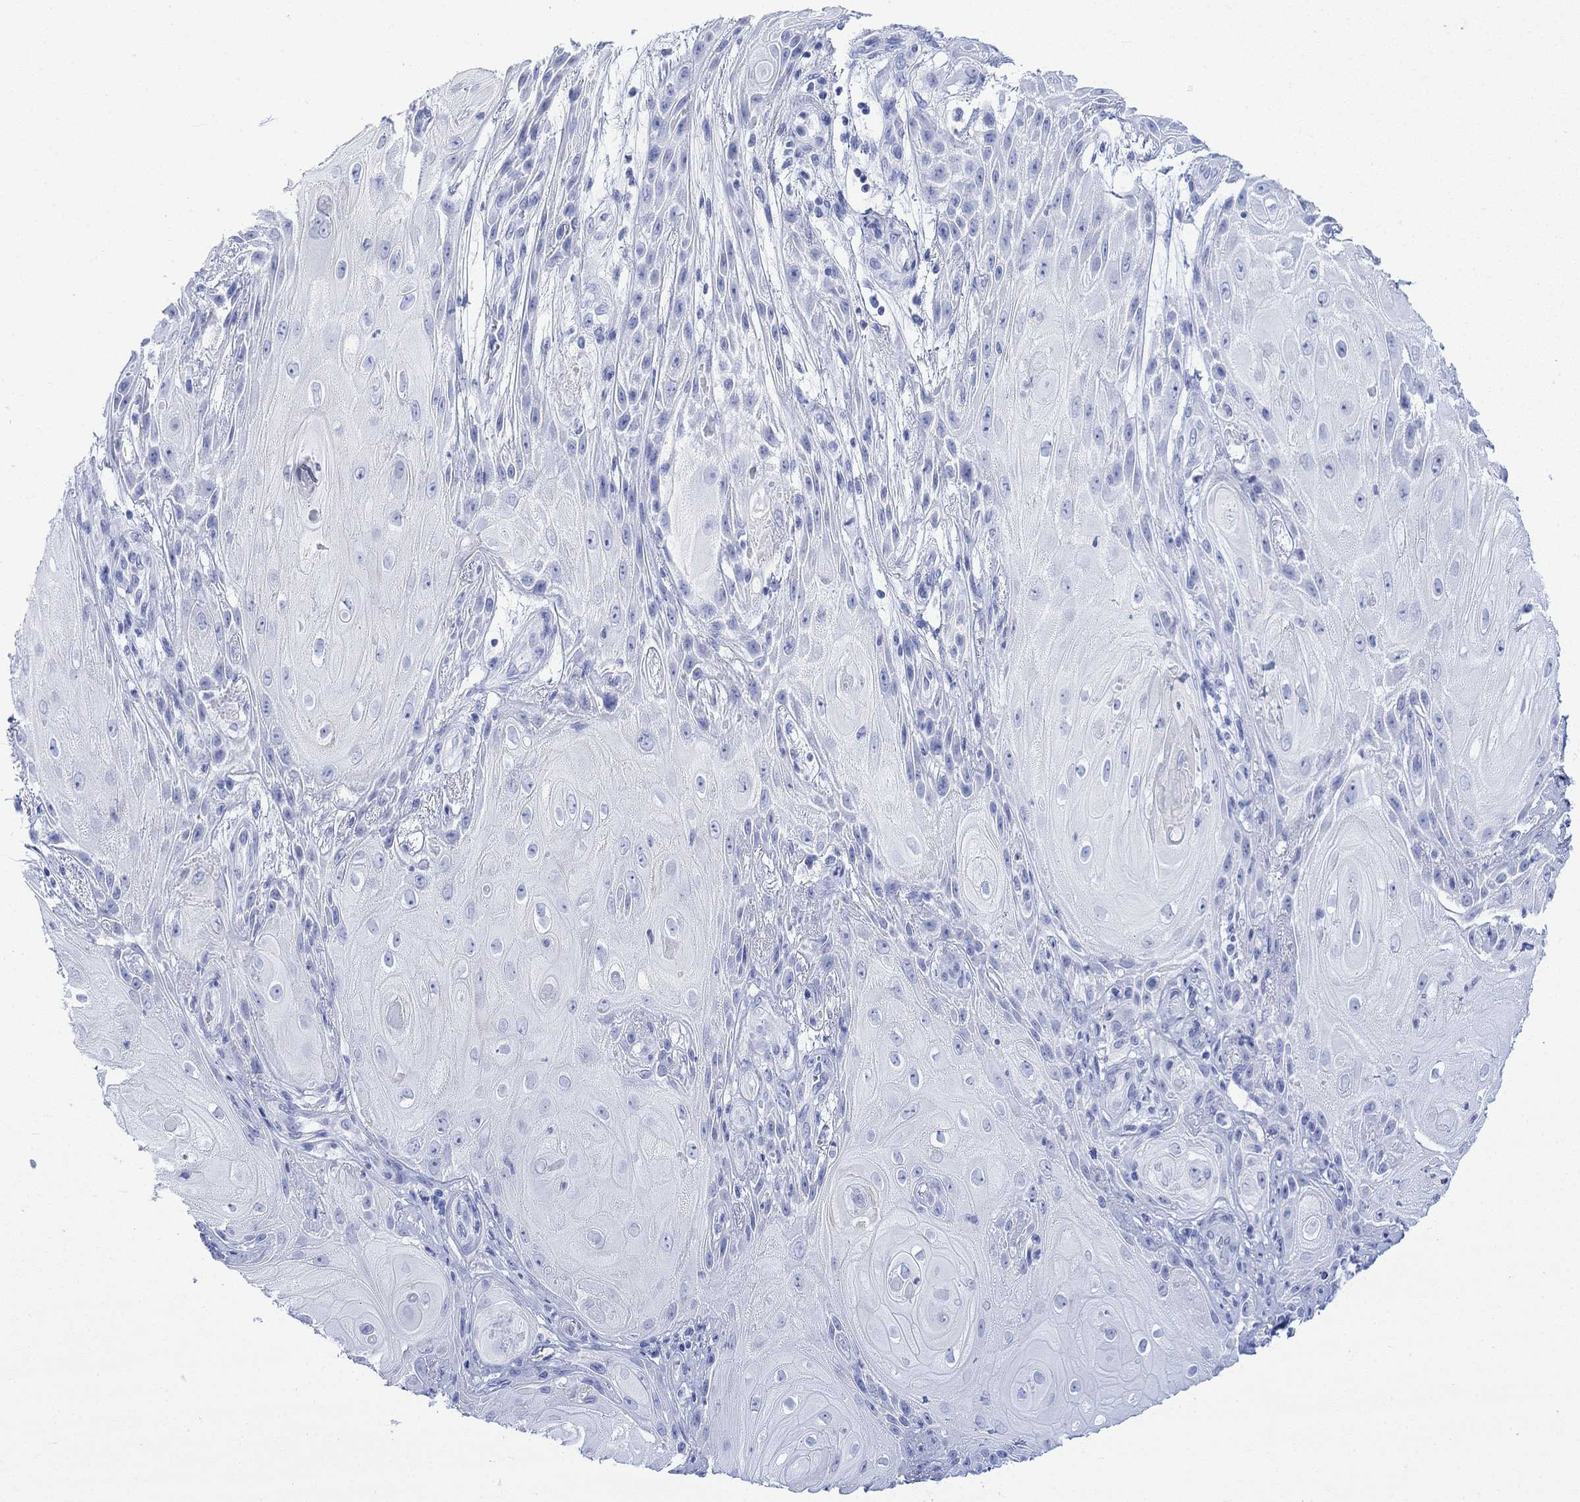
{"staining": {"intensity": "negative", "quantity": "none", "location": "none"}, "tissue": "skin cancer", "cell_type": "Tumor cells", "image_type": "cancer", "snomed": [{"axis": "morphology", "description": "Squamous cell carcinoma, NOS"}, {"axis": "topography", "description": "Skin"}], "caption": "The micrograph reveals no staining of tumor cells in squamous cell carcinoma (skin). (Stains: DAB (3,3'-diaminobenzidine) immunohistochemistry (IHC) with hematoxylin counter stain, Microscopy: brightfield microscopy at high magnification).", "gene": "CELF4", "patient": {"sex": "male", "age": 62}}